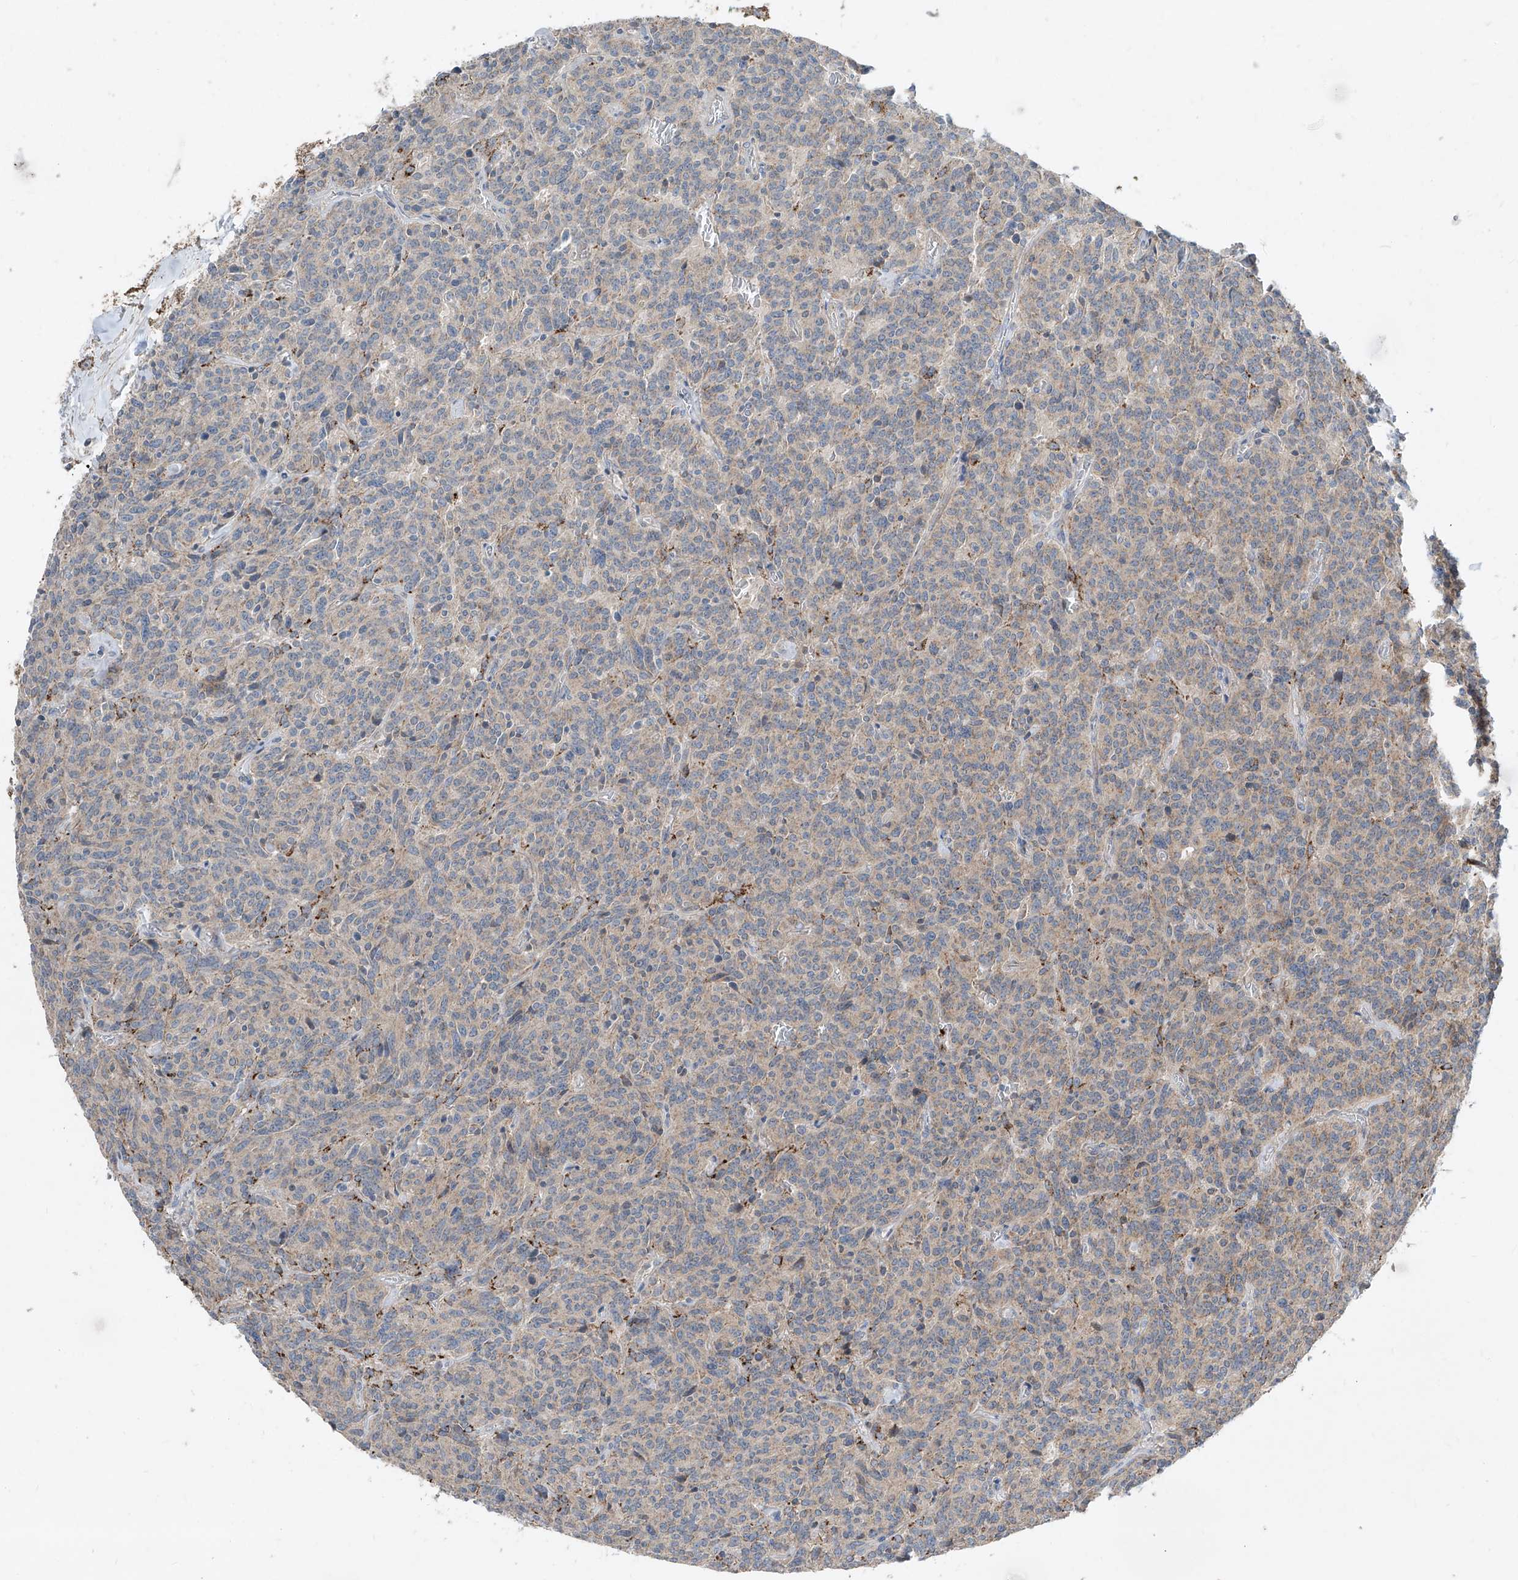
{"staining": {"intensity": "weak", "quantity": "<25%", "location": "cytoplasmic/membranous"}, "tissue": "carcinoid", "cell_type": "Tumor cells", "image_type": "cancer", "snomed": [{"axis": "morphology", "description": "Carcinoid, malignant, NOS"}, {"axis": "topography", "description": "Lung"}], "caption": "An IHC photomicrograph of malignant carcinoid is shown. There is no staining in tumor cells of malignant carcinoid. (Brightfield microscopy of DAB immunohistochemistry at high magnification).", "gene": "ABCD3", "patient": {"sex": "female", "age": 46}}